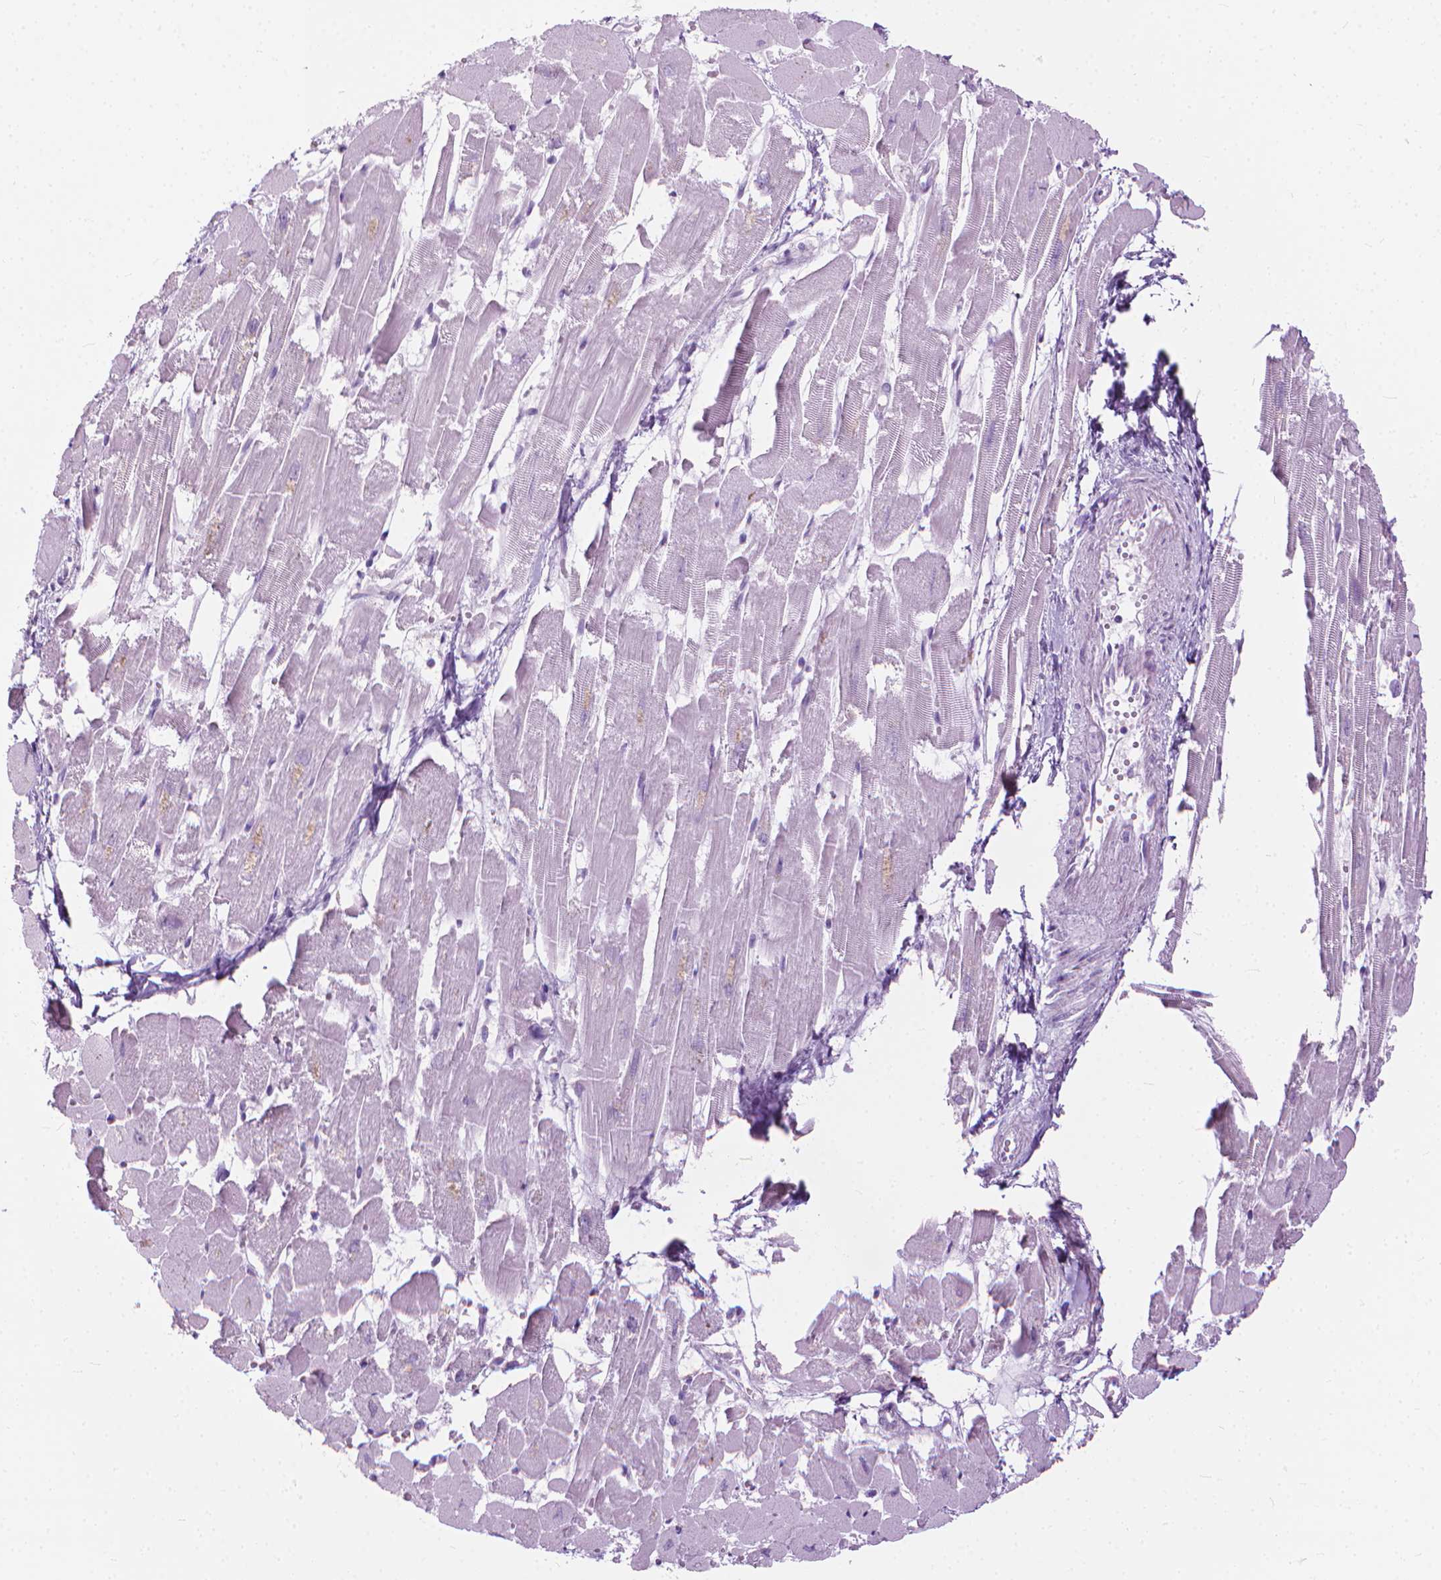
{"staining": {"intensity": "negative", "quantity": "none", "location": "none"}, "tissue": "heart muscle", "cell_type": "Cardiomyocytes", "image_type": "normal", "snomed": [{"axis": "morphology", "description": "Normal tissue, NOS"}, {"axis": "topography", "description": "Heart"}], "caption": "A histopathology image of human heart muscle is negative for staining in cardiomyocytes. (Stains: DAB immunohistochemistry with hematoxylin counter stain, Microscopy: brightfield microscopy at high magnification).", "gene": "HTR2B", "patient": {"sex": "female", "age": 52}}